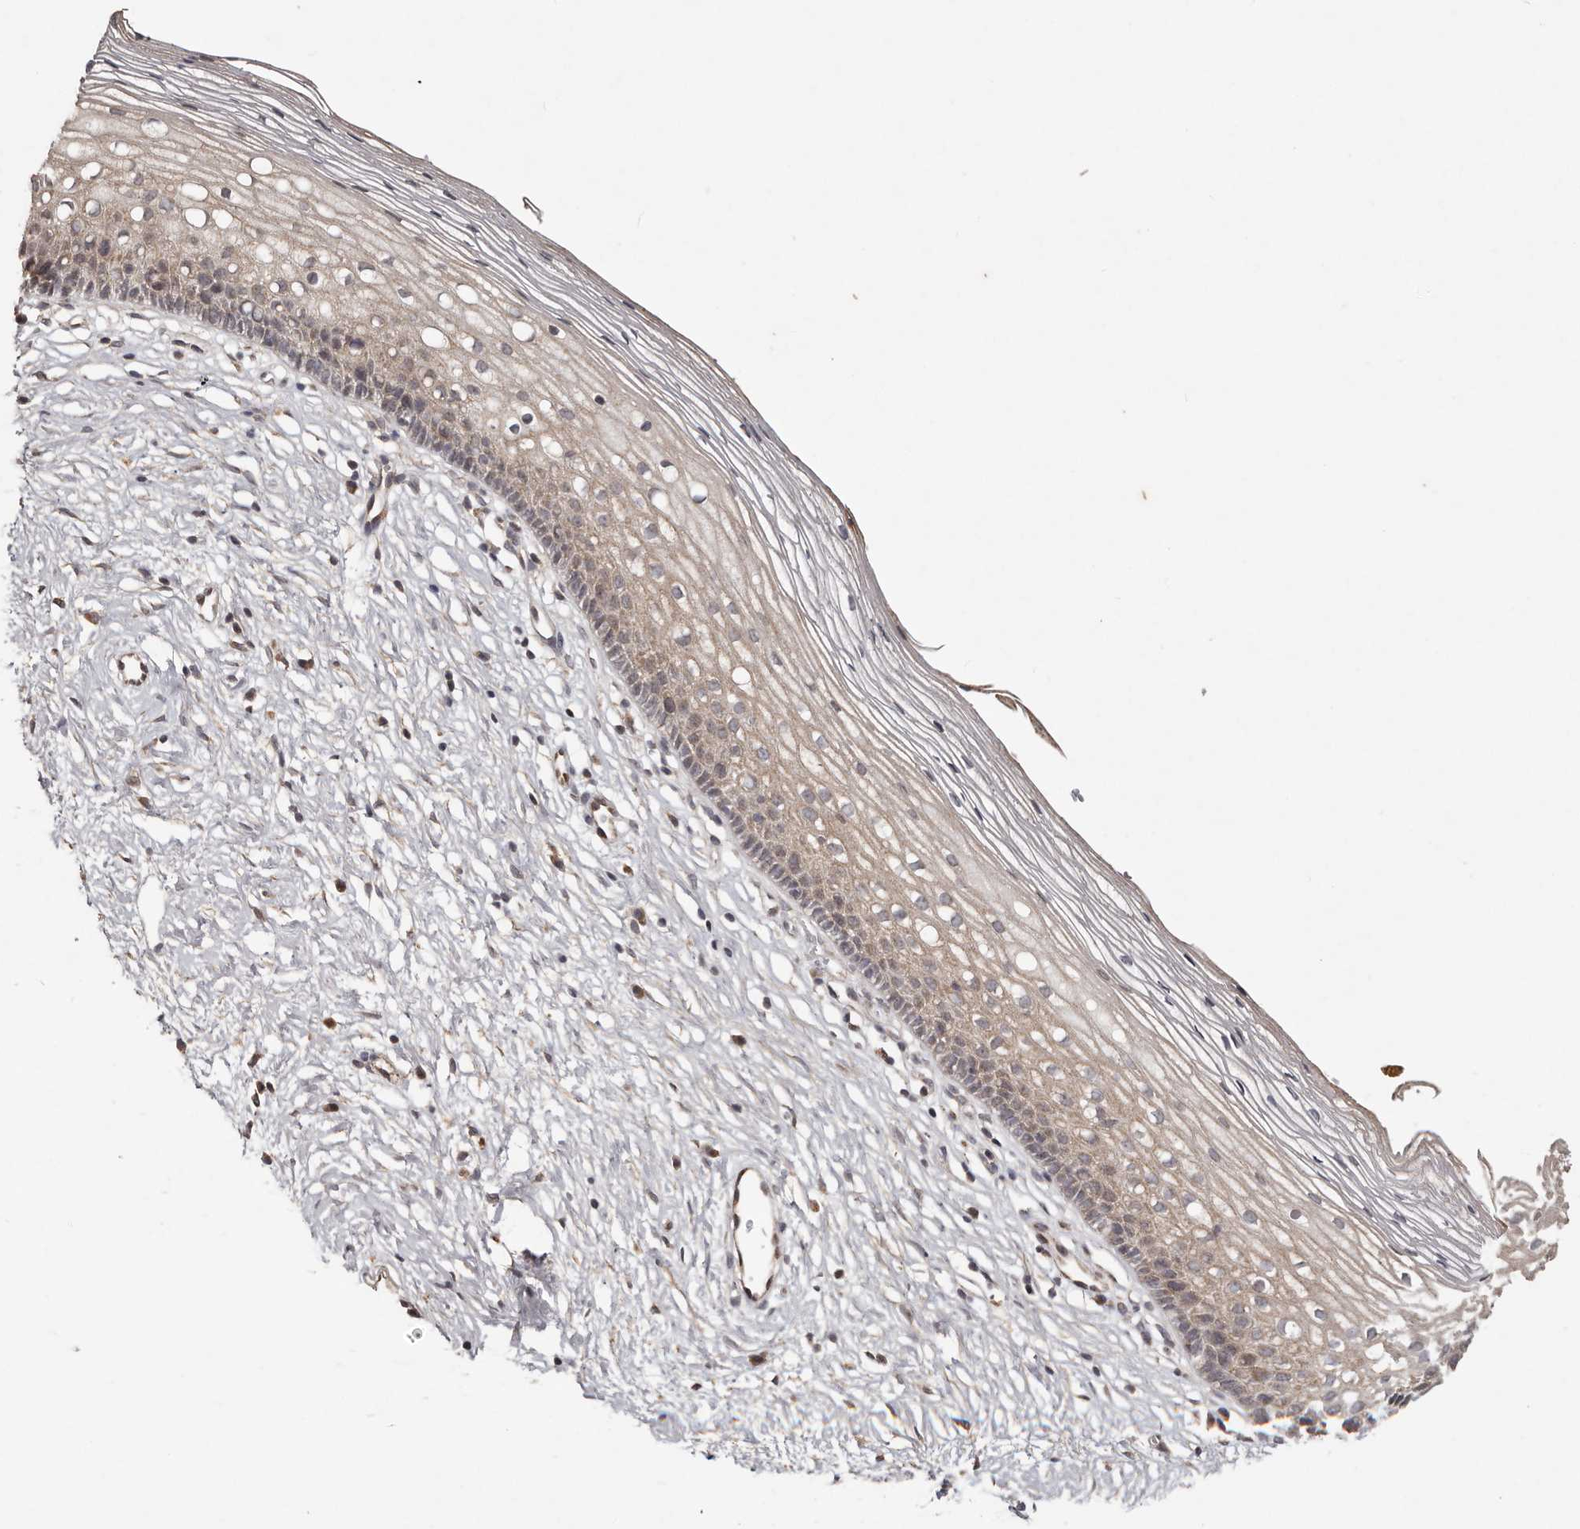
{"staining": {"intensity": "negative", "quantity": "none", "location": "none"}, "tissue": "cervix", "cell_type": "Glandular cells", "image_type": "normal", "snomed": [{"axis": "morphology", "description": "Normal tissue, NOS"}, {"axis": "topography", "description": "Cervix"}], "caption": "This is a histopathology image of IHC staining of benign cervix, which shows no staining in glandular cells.", "gene": "PLOD2", "patient": {"sex": "female", "age": 27}}